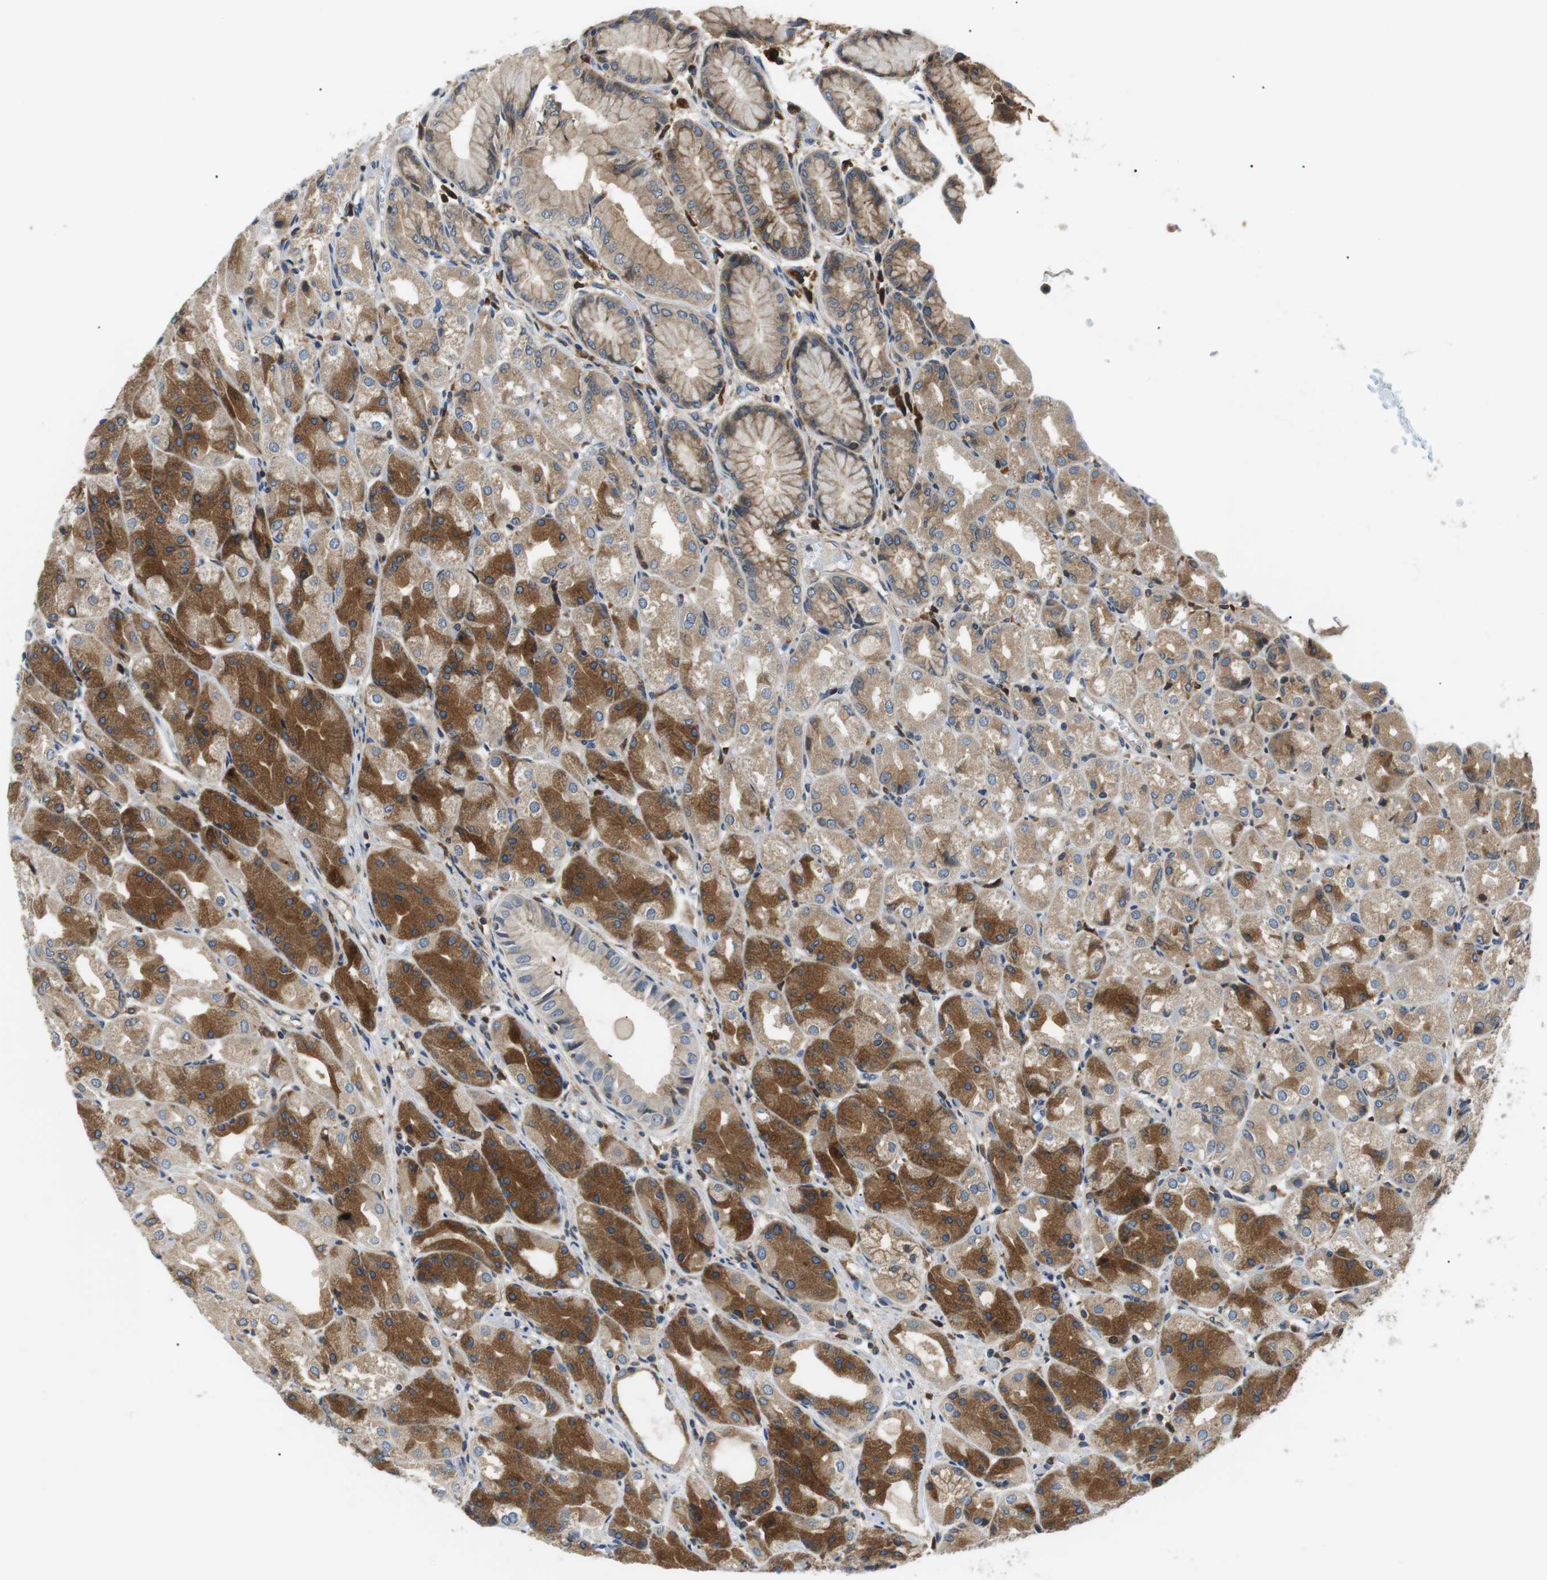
{"staining": {"intensity": "moderate", "quantity": ">75%", "location": "cytoplasmic/membranous"}, "tissue": "stomach", "cell_type": "Glandular cells", "image_type": "normal", "snomed": [{"axis": "morphology", "description": "Normal tissue, NOS"}, {"axis": "topography", "description": "Stomach, upper"}], "caption": "This is a photomicrograph of immunohistochemistry staining of unremarkable stomach, which shows moderate staining in the cytoplasmic/membranous of glandular cells.", "gene": "RAB9A", "patient": {"sex": "male", "age": 72}}